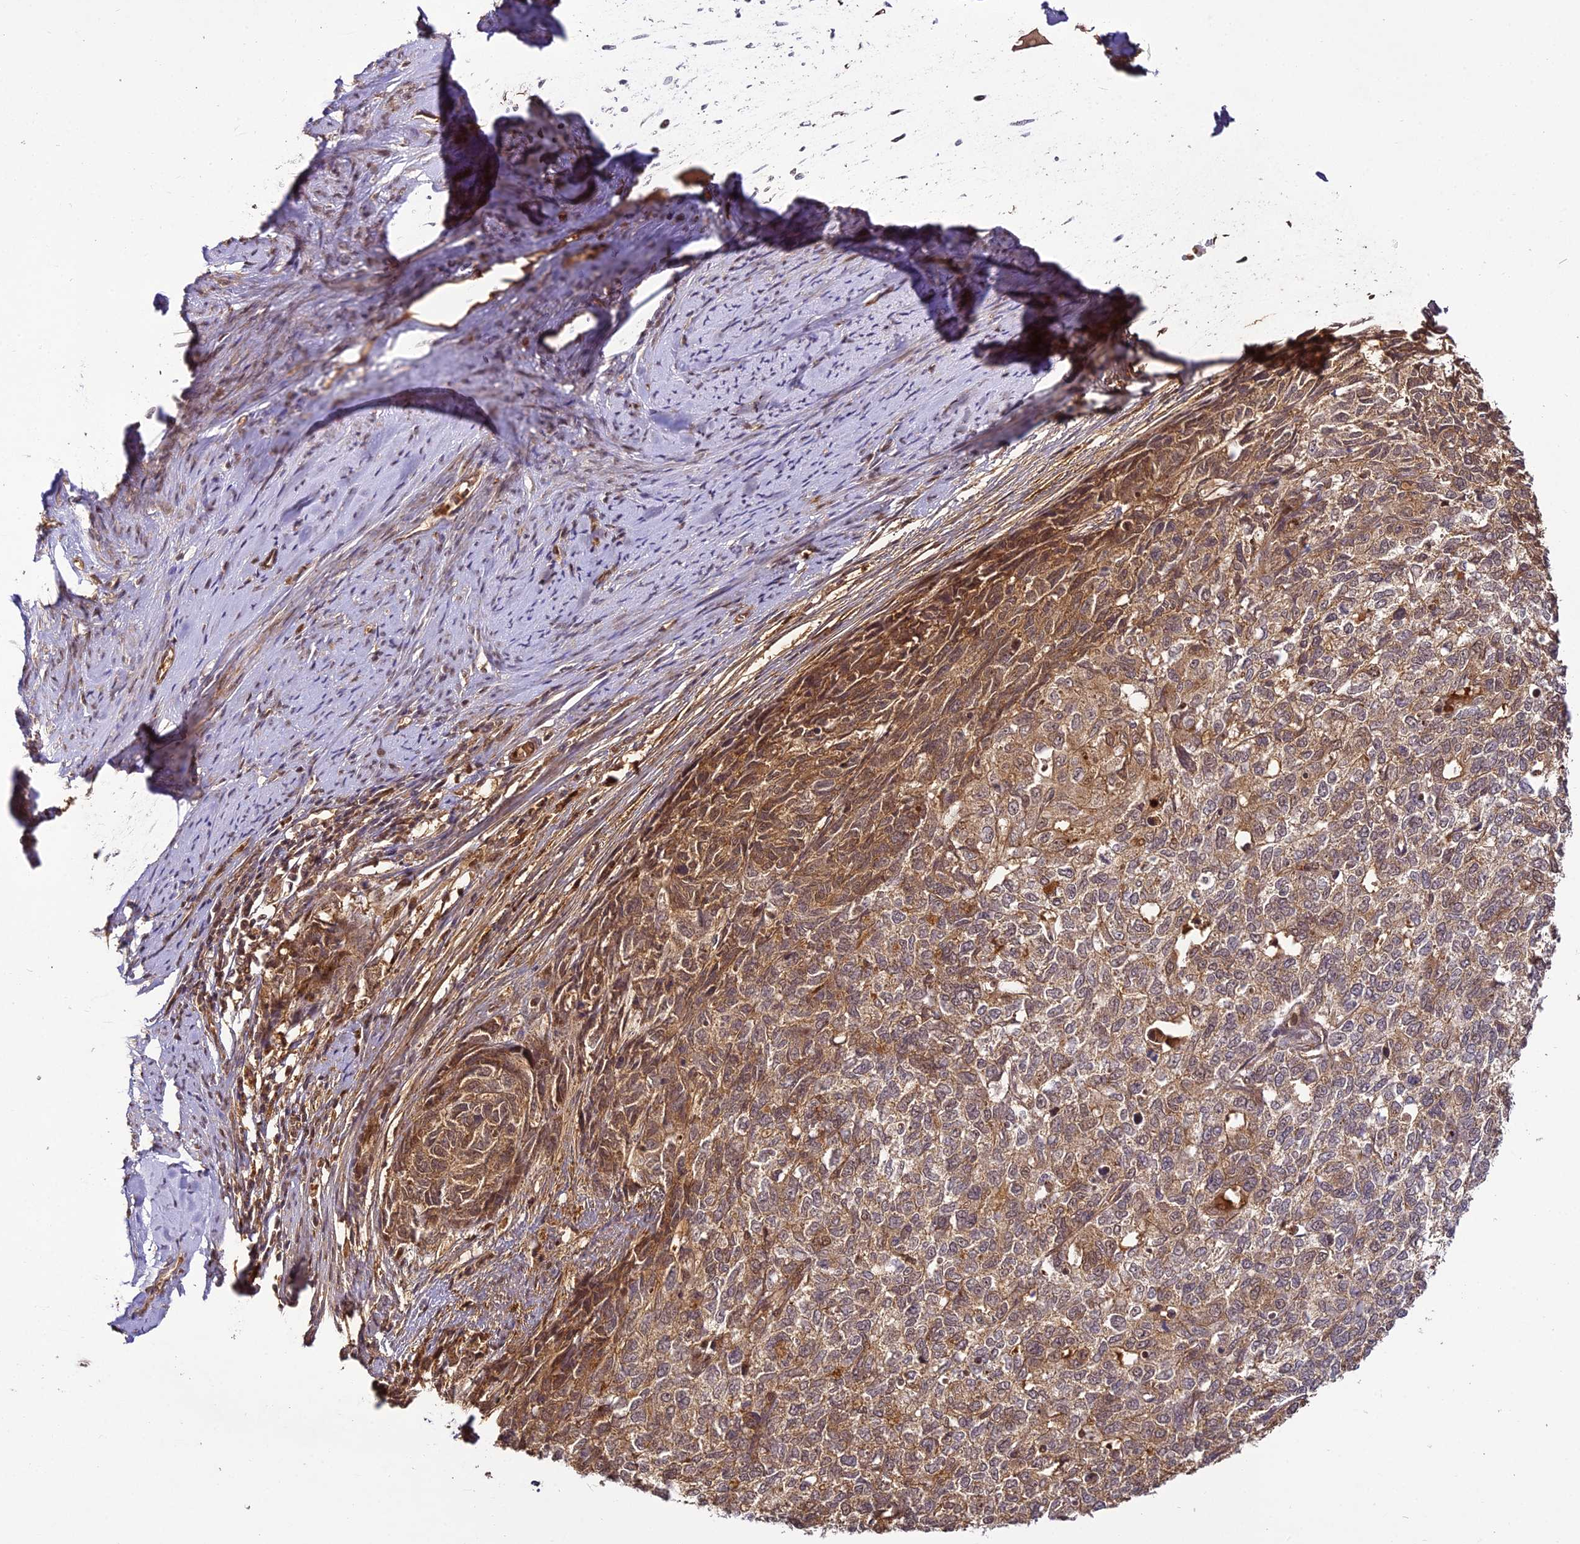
{"staining": {"intensity": "moderate", "quantity": "25%-75%", "location": "cytoplasmic/membranous"}, "tissue": "cervical cancer", "cell_type": "Tumor cells", "image_type": "cancer", "snomed": [{"axis": "morphology", "description": "Squamous cell carcinoma, NOS"}, {"axis": "topography", "description": "Cervix"}], "caption": "An IHC photomicrograph of neoplastic tissue is shown. Protein staining in brown shows moderate cytoplasmic/membranous positivity in squamous cell carcinoma (cervical) within tumor cells. (DAB (3,3'-diaminobenzidine) = brown stain, brightfield microscopy at high magnification).", "gene": "BCDIN3D", "patient": {"sex": "female", "age": 63}}